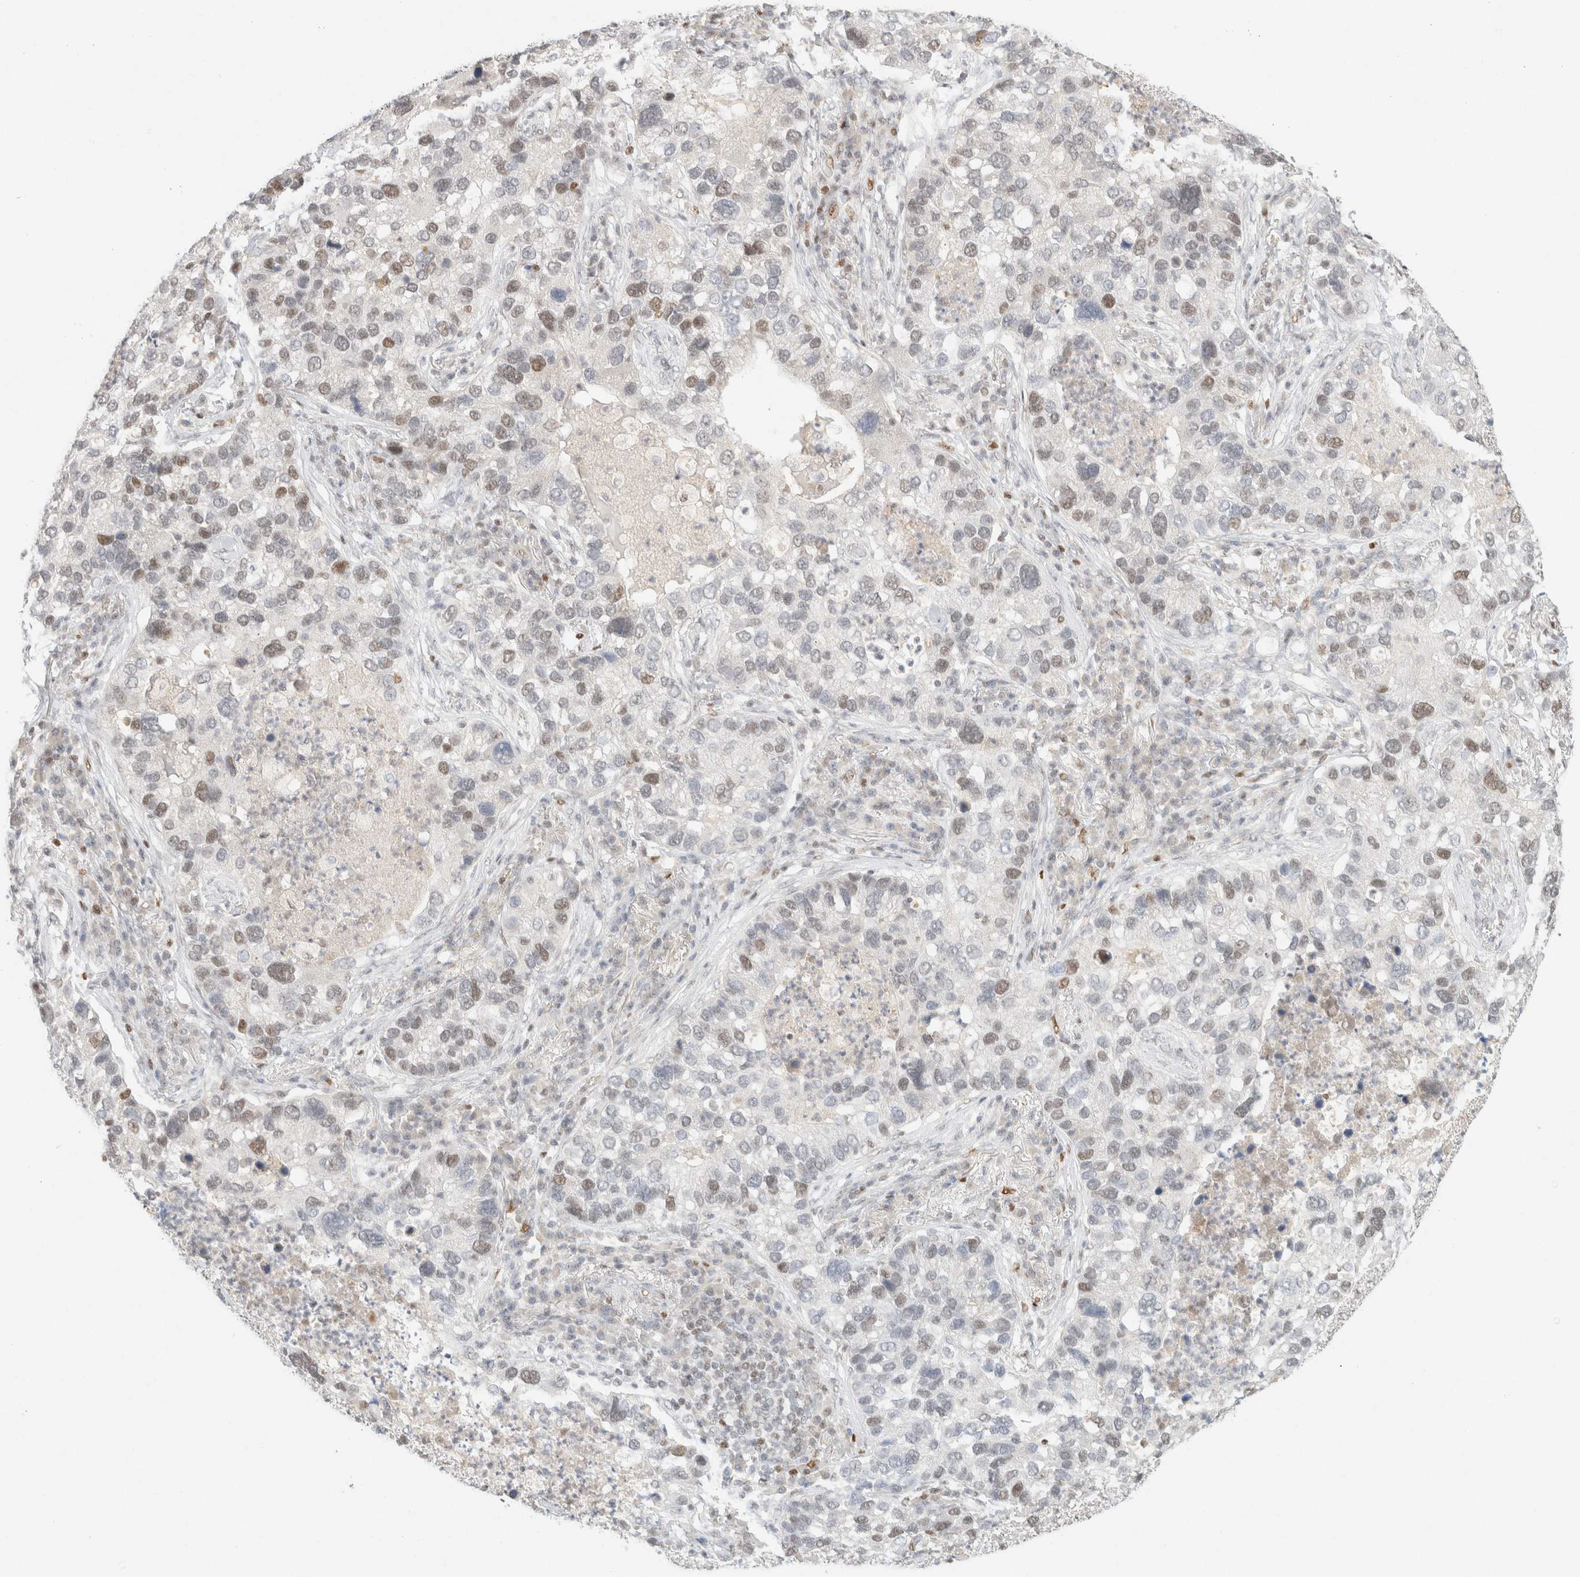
{"staining": {"intensity": "weak", "quantity": "<25%", "location": "nuclear"}, "tissue": "lung cancer", "cell_type": "Tumor cells", "image_type": "cancer", "snomed": [{"axis": "morphology", "description": "Normal tissue, NOS"}, {"axis": "morphology", "description": "Adenocarcinoma, NOS"}, {"axis": "topography", "description": "Bronchus"}, {"axis": "topography", "description": "Lung"}], "caption": "An immunohistochemistry (IHC) image of lung cancer (adenocarcinoma) is shown. There is no staining in tumor cells of lung cancer (adenocarcinoma).", "gene": "DDB2", "patient": {"sex": "male", "age": 54}}